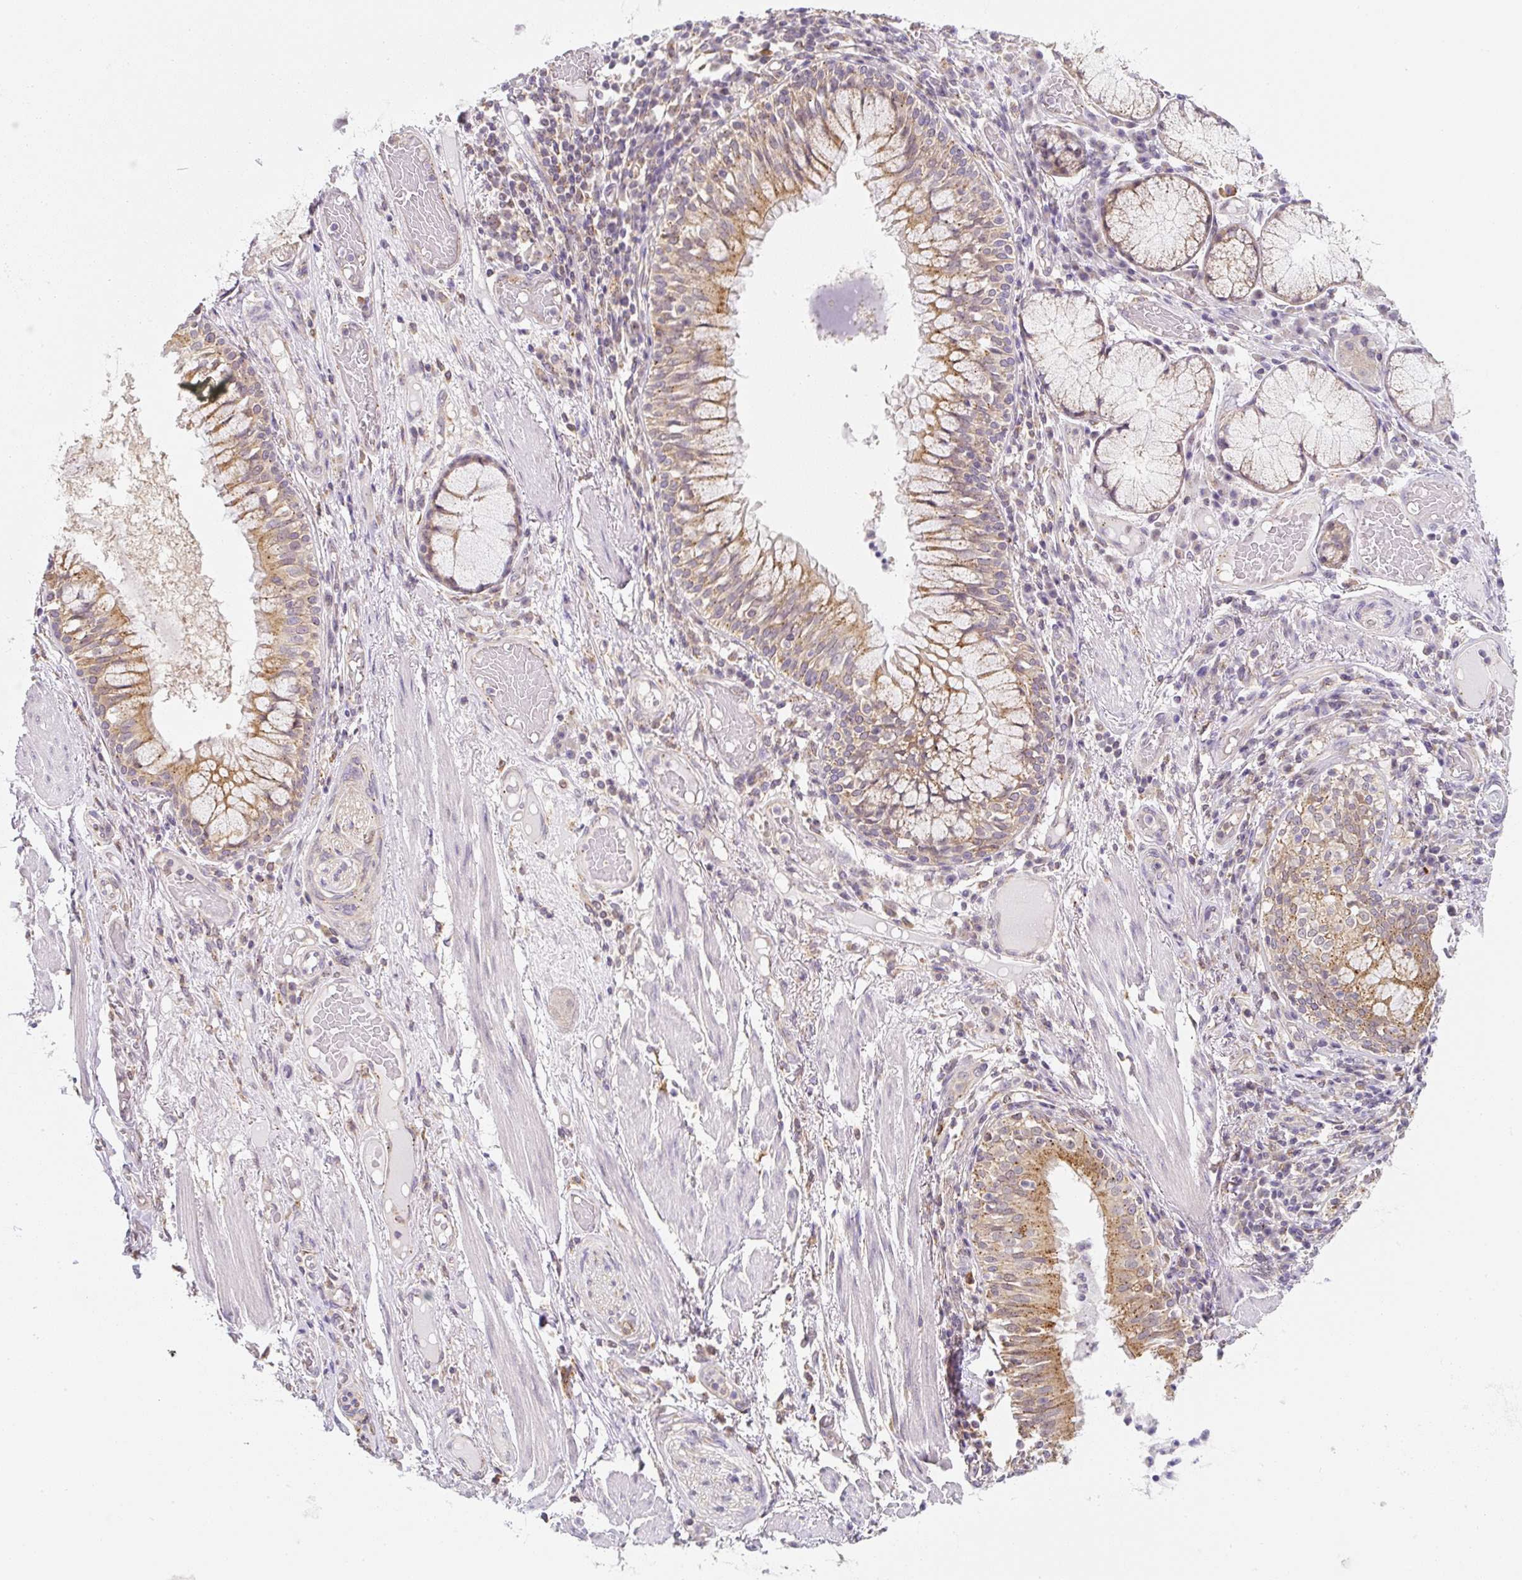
{"staining": {"intensity": "negative", "quantity": "none", "location": "none"}, "tissue": "soft tissue", "cell_type": "Fibroblasts", "image_type": "normal", "snomed": [{"axis": "morphology", "description": "Normal tissue, NOS"}, {"axis": "topography", "description": "Cartilage tissue"}, {"axis": "topography", "description": "Bronchus"}], "caption": "DAB immunohistochemical staining of normal human soft tissue demonstrates no significant staining in fibroblasts.", "gene": "PLA2G4A", "patient": {"sex": "male", "age": 56}}